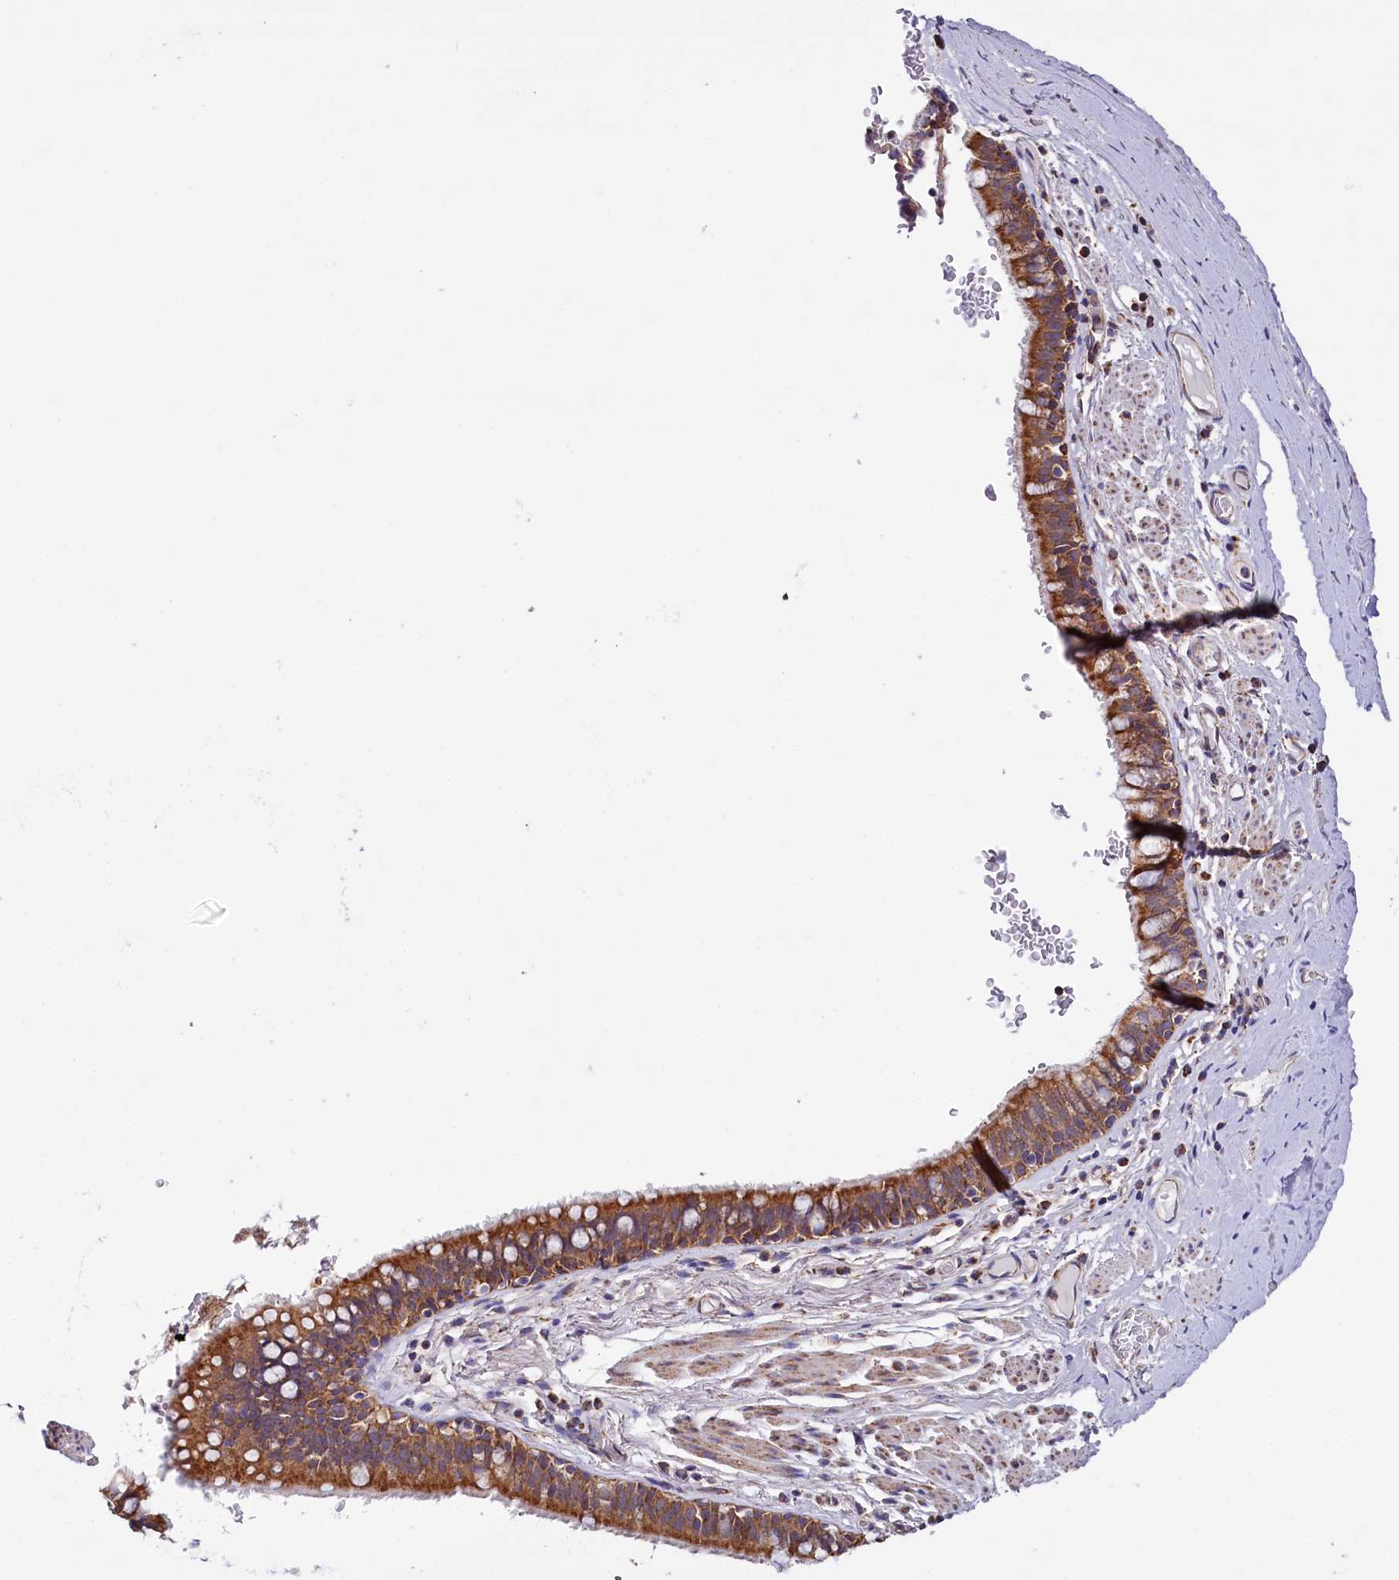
{"staining": {"intensity": "strong", "quantity": ">75%", "location": "cytoplasmic/membranous"}, "tissue": "bronchus", "cell_type": "Respiratory epithelial cells", "image_type": "normal", "snomed": [{"axis": "morphology", "description": "Normal tissue, NOS"}, {"axis": "topography", "description": "Cartilage tissue"}, {"axis": "topography", "description": "Bronchus"}], "caption": "Protein analysis of normal bronchus reveals strong cytoplasmic/membranous expression in approximately >75% of respiratory epithelial cells.", "gene": "NUDT15", "patient": {"sex": "female", "age": 36}}